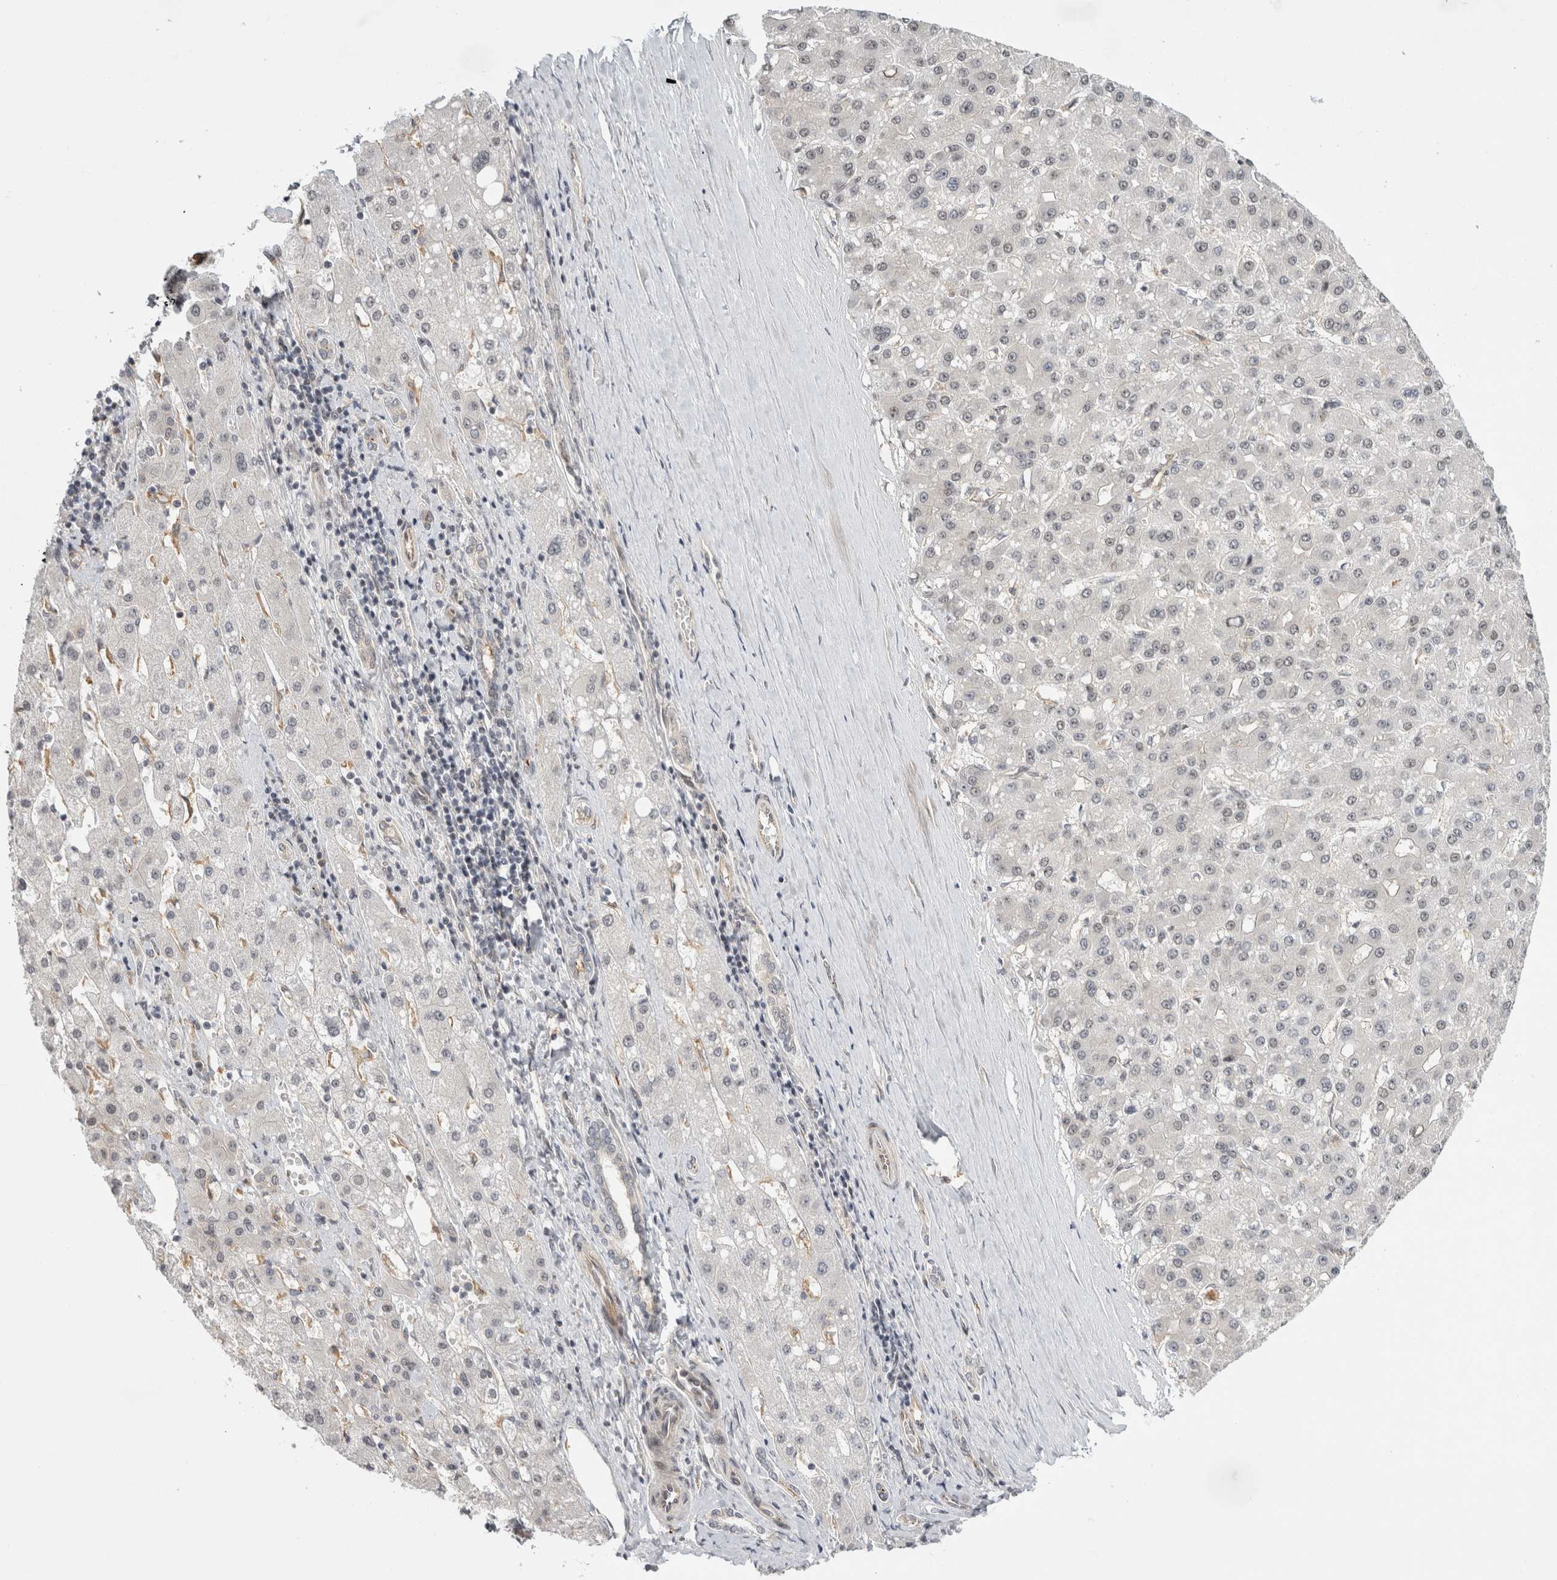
{"staining": {"intensity": "negative", "quantity": "none", "location": "none"}, "tissue": "liver cancer", "cell_type": "Tumor cells", "image_type": "cancer", "snomed": [{"axis": "morphology", "description": "Carcinoma, Hepatocellular, NOS"}, {"axis": "topography", "description": "Liver"}], "caption": "DAB immunohistochemical staining of human liver hepatocellular carcinoma demonstrates no significant expression in tumor cells. The staining was performed using DAB to visualize the protein expression in brown, while the nuclei were stained in blue with hematoxylin (Magnification: 20x).", "gene": "ZNF318", "patient": {"sex": "male", "age": 67}}